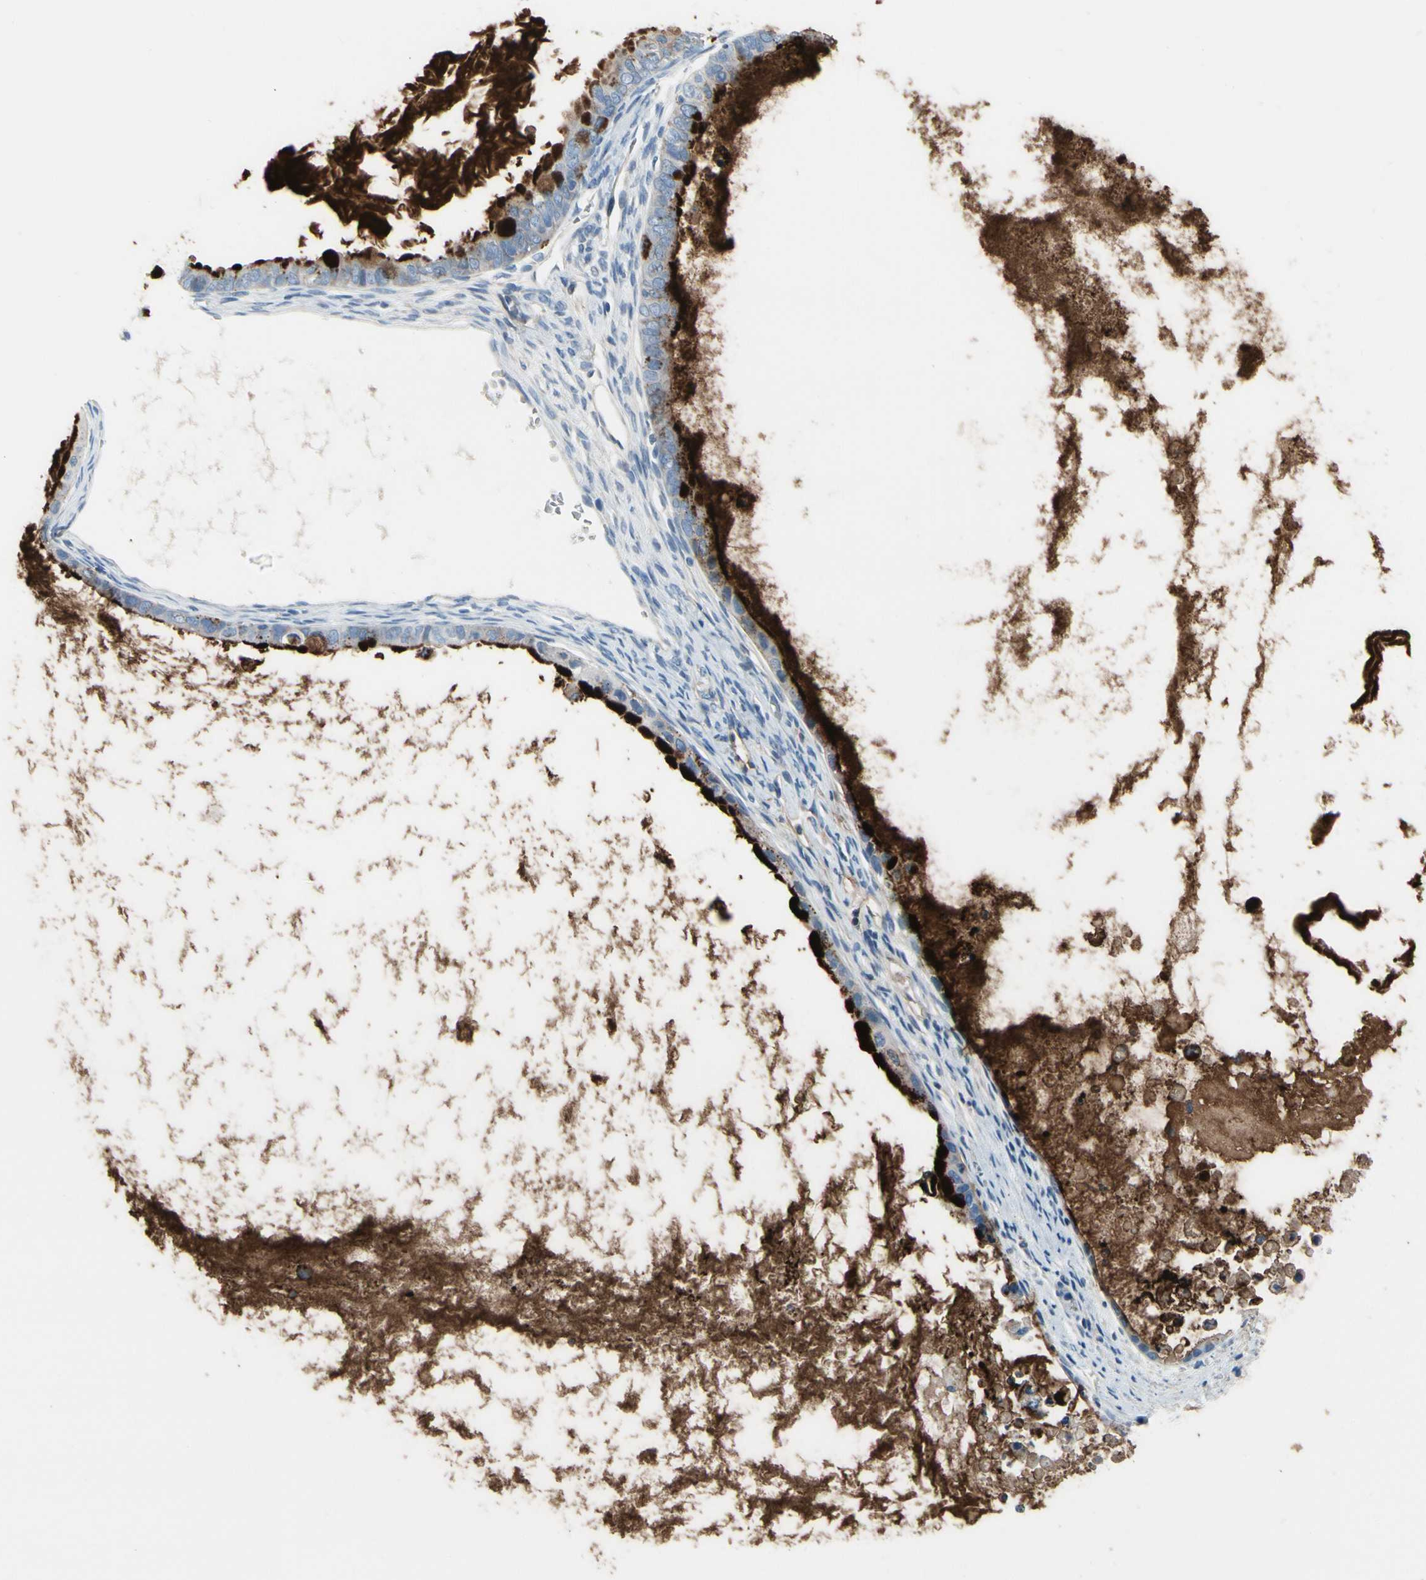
{"staining": {"intensity": "strong", "quantity": ">75%", "location": "cytoplasmic/membranous"}, "tissue": "ovarian cancer", "cell_type": "Tumor cells", "image_type": "cancer", "snomed": [{"axis": "morphology", "description": "Cystadenocarcinoma, mucinous, NOS"}, {"axis": "topography", "description": "Ovary"}], "caption": "Tumor cells show high levels of strong cytoplasmic/membranous positivity in about >75% of cells in ovarian cancer.", "gene": "MUC5B", "patient": {"sex": "female", "age": 80}}